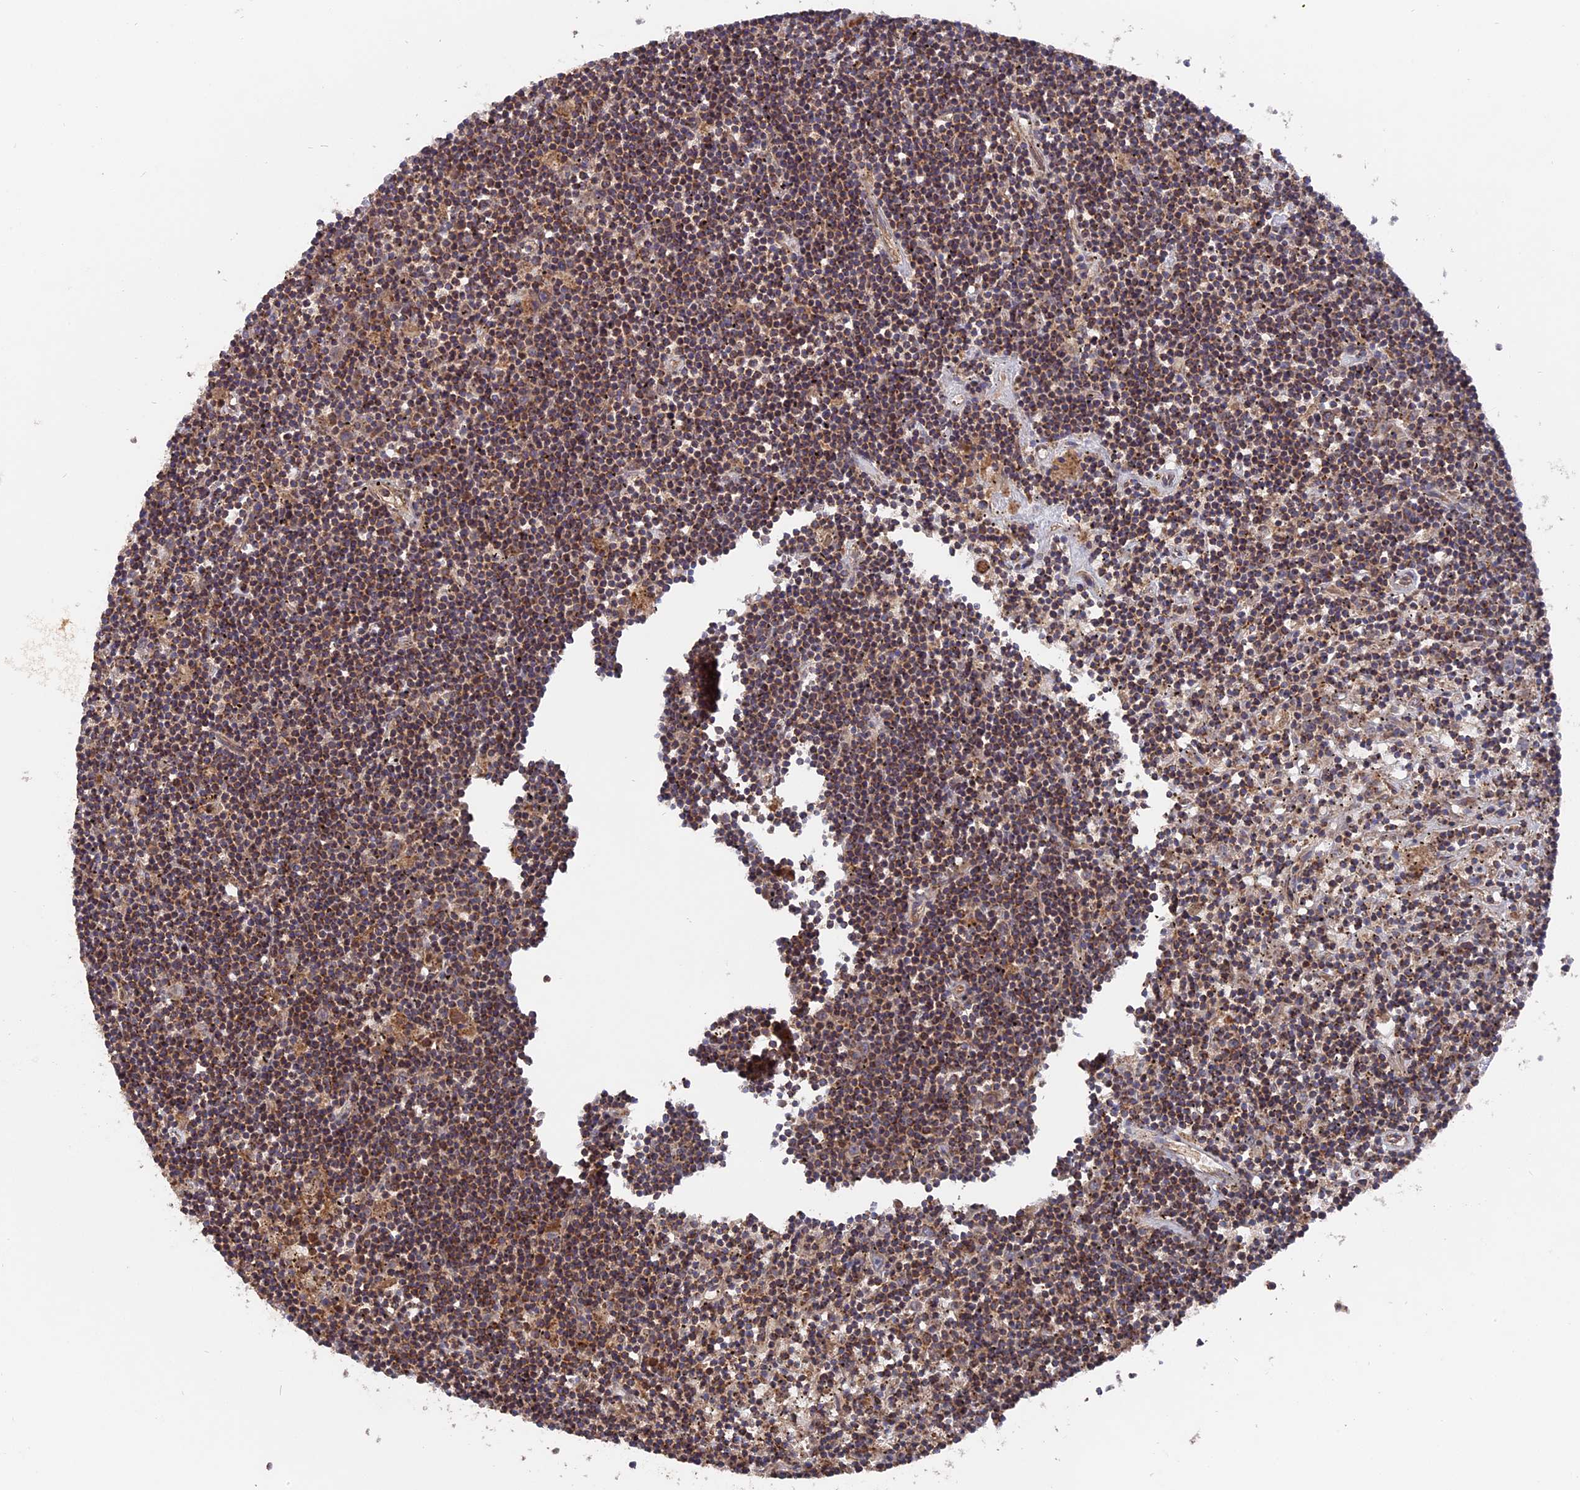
{"staining": {"intensity": "moderate", "quantity": ">75%", "location": "cytoplasmic/membranous"}, "tissue": "lymphoma", "cell_type": "Tumor cells", "image_type": "cancer", "snomed": [{"axis": "morphology", "description": "Malignant lymphoma, non-Hodgkin's type, Low grade"}, {"axis": "topography", "description": "Spleen"}], "caption": "Malignant lymphoma, non-Hodgkin's type (low-grade) stained with DAB immunohistochemistry shows medium levels of moderate cytoplasmic/membranous expression in about >75% of tumor cells. (Stains: DAB (3,3'-diaminobenzidine) in brown, nuclei in blue, Microscopy: brightfield microscopy at high magnification).", "gene": "TELO2", "patient": {"sex": "male", "age": 76}}